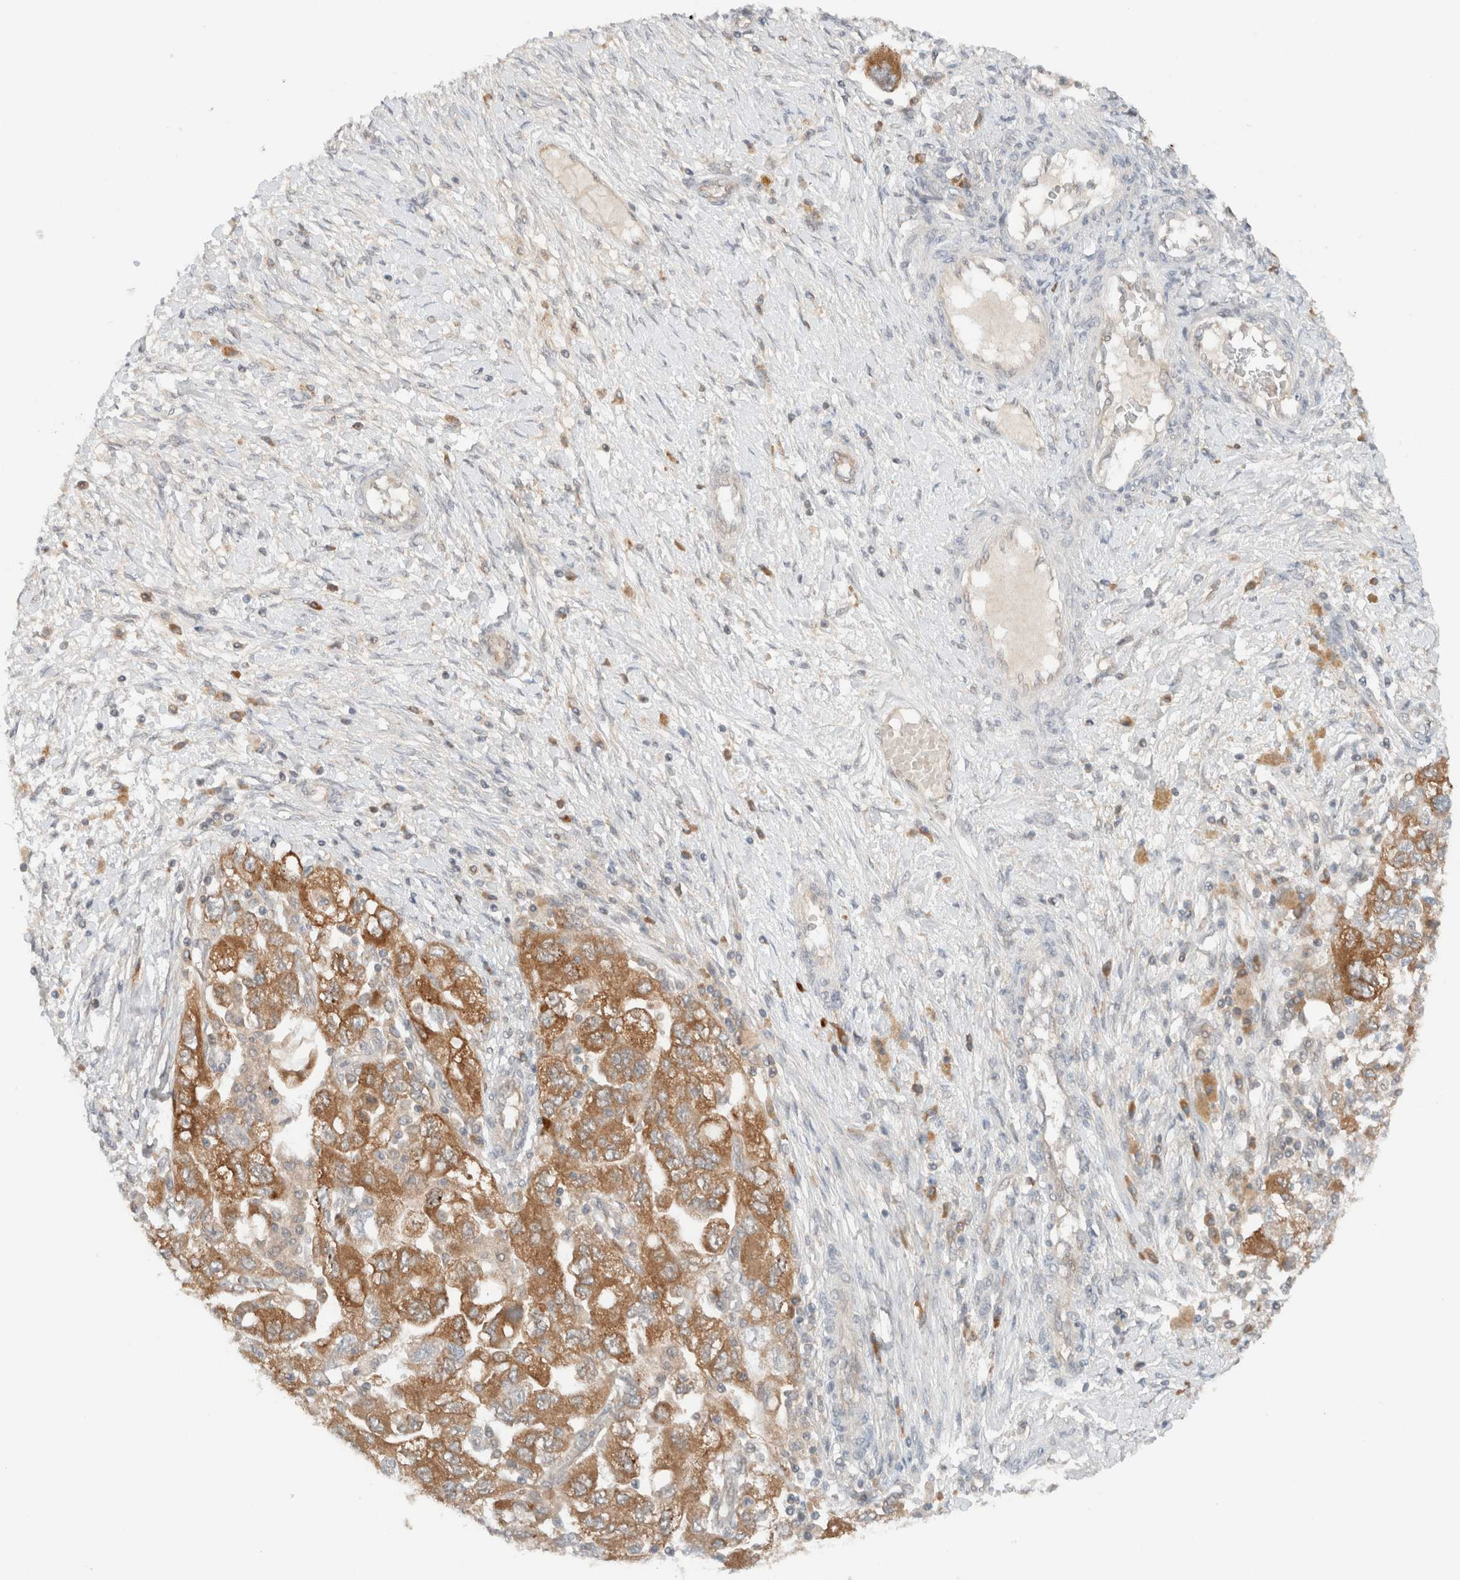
{"staining": {"intensity": "moderate", "quantity": ">75%", "location": "cytoplasmic/membranous"}, "tissue": "ovarian cancer", "cell_type": "Tumor cells", "image_type": "cancer", "snomed": [{"axis": "morphology", "description": "Carcinoma, NOS"}, {"axis": "morphology", "description": "Cystadenocarcinoma, serous, NOS"}, {"axis": "topography", "description": "Ovary"}], "caption": "Ovarian cancer (carcinoma) stained for a protein reveals moderate cytoplasmic/membranous positivity in tumor cells.", "gene": "ARFGEF2", "patient": {"sex": "female", "age": 69}}